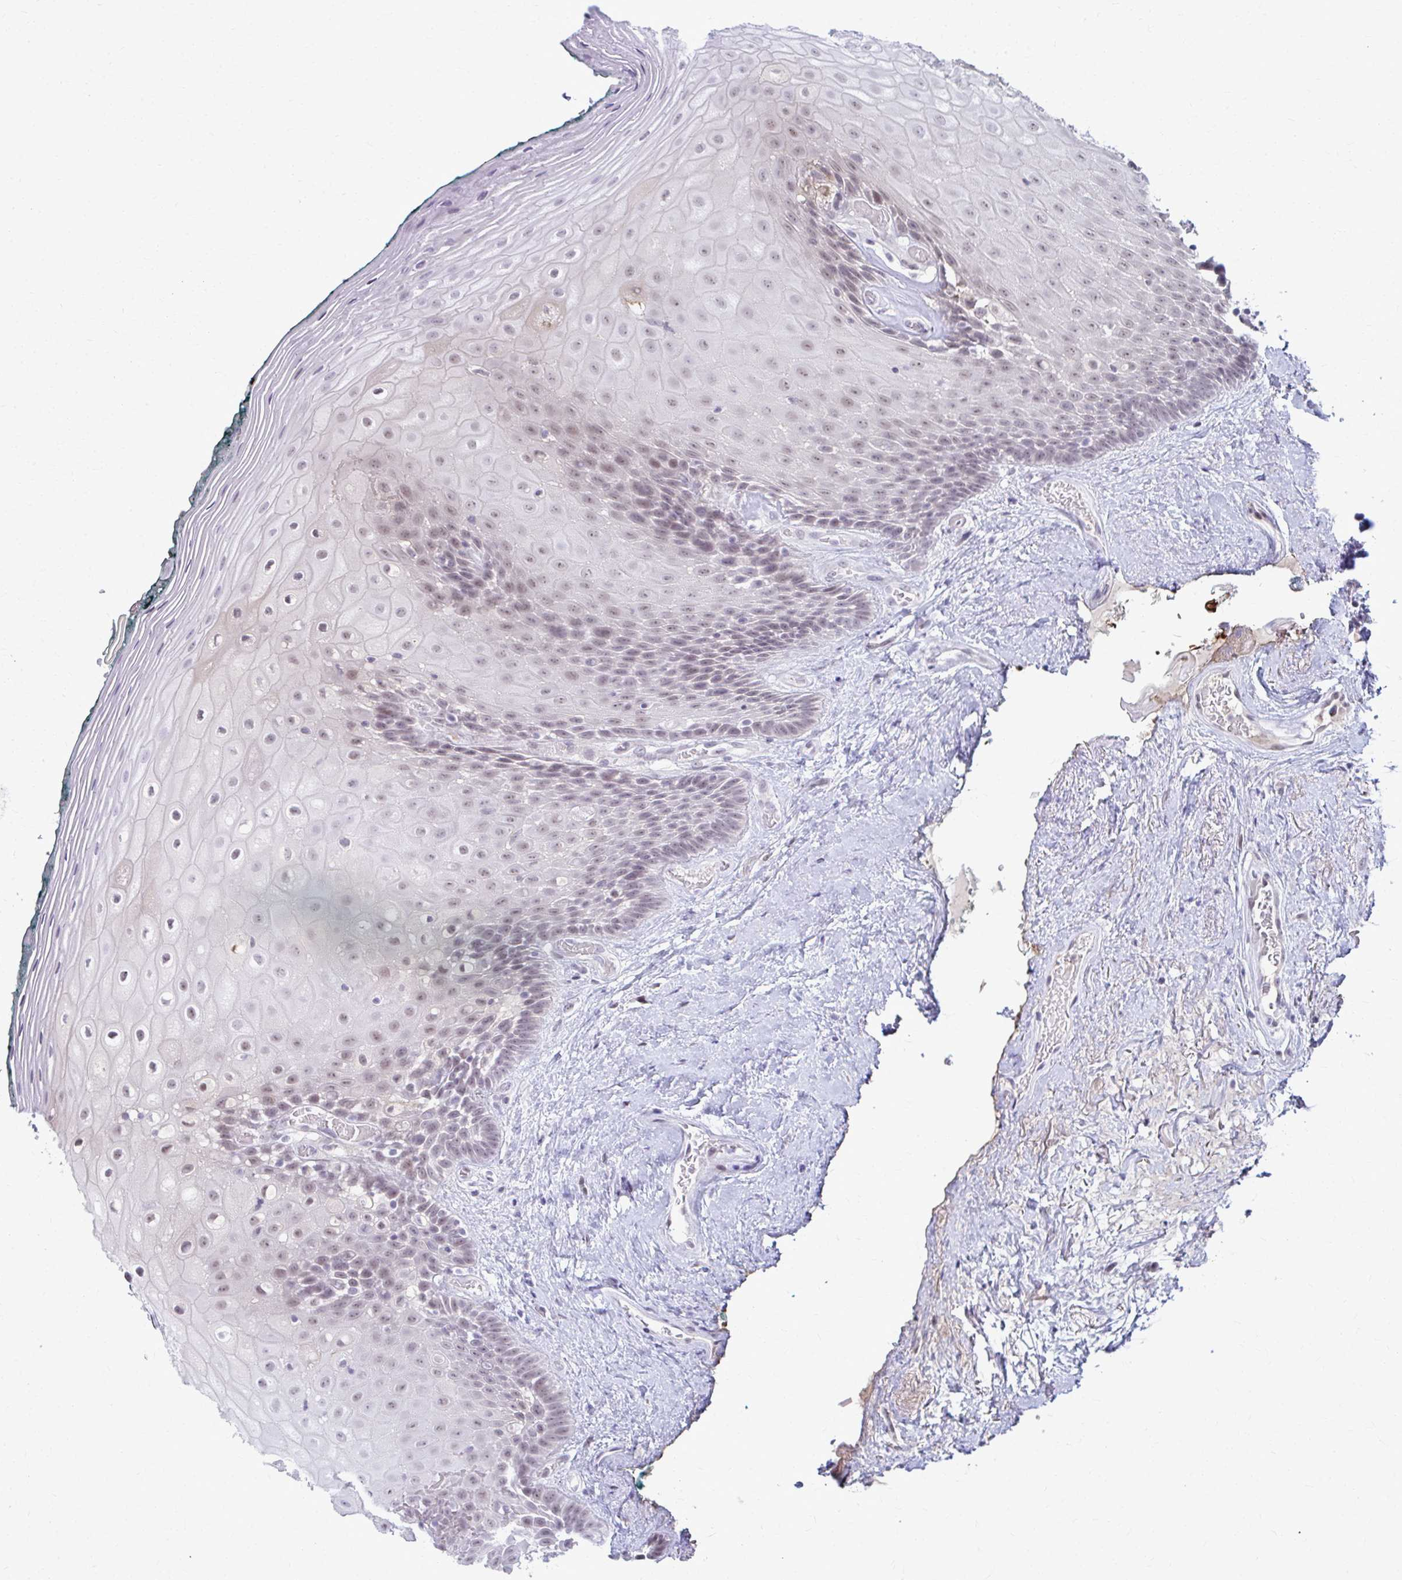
{"staining": {"intensity": "weak", "quantity": "25%-75%", "location": "nuclear"}, "tissue": "oral mucosa", "cell_type": "Squamous epithelial cells", "image_type": "normal", "snomed": [{"axis": "morphology", "description": "Normal tissue, NOS"}, {"axis": "morphology", "description": "Squamous cell carcinoma, NOS"}, {"axis": "topography", "description": "Oral tissue"}, {"axis": "topography", "description": "Head-Neck"}], "caption": "Brown immunohistochemical staining in benign oral mucosa shows weak nuclear staining in approximately 25%-75% of squamous epithelial cells.", "gene": "MAF1", "patient": {"sex": "male", "age": 64}}